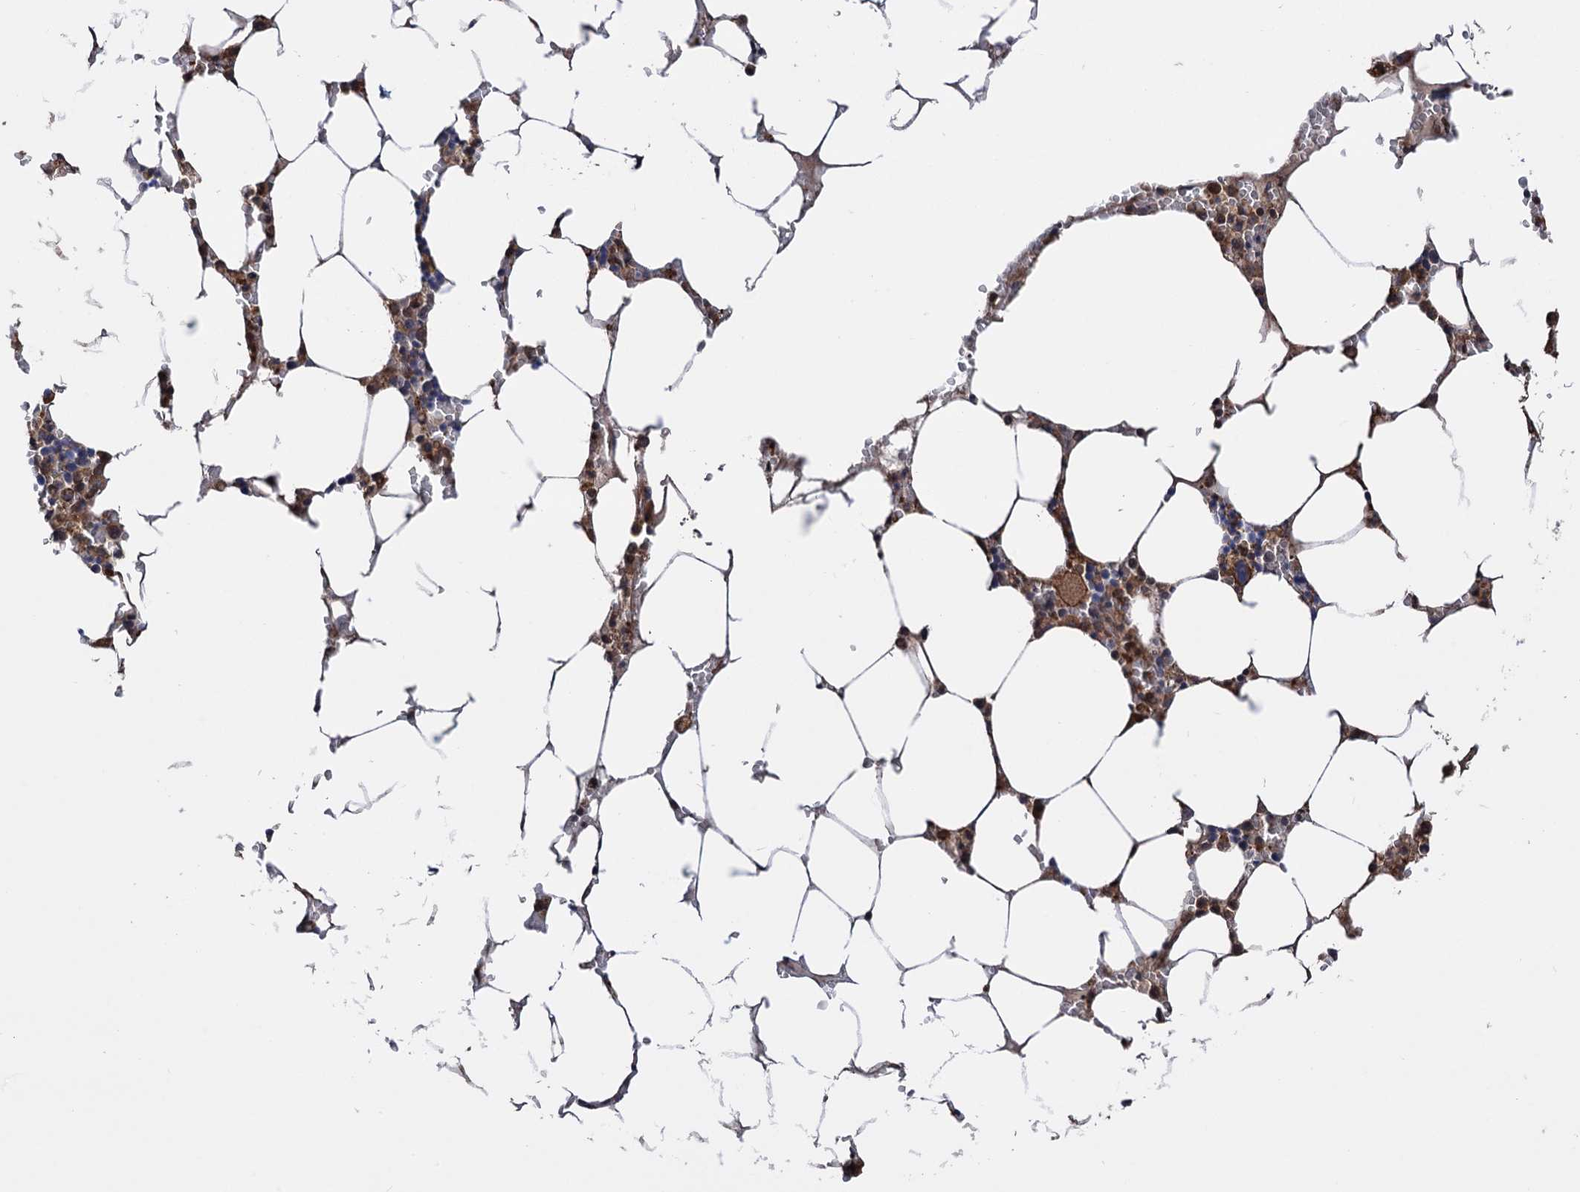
{"staining": {"intensity": "moderate", "quantity": "25%-75%", "location": "cytoplasmic/membranous"}, "tissue": "bone marrow", "cell_type": "Hematopoietic cells", "image_type": "normal", "snomed": [{"axis": "morphology", "description": "Normal tissue, NOS"}, {"axis": "topography", "description": "Bone marrow"}], "caption": "Immunohistochemistry (IHC) (DAB) staining of normal human bone marrow reveals moderate cytoplasmic/membranous protein staining in about 25%-75% of hematopoietic cells.", "gene": "ATP8B4", "patient": {"sex": "male", "age": 70}}